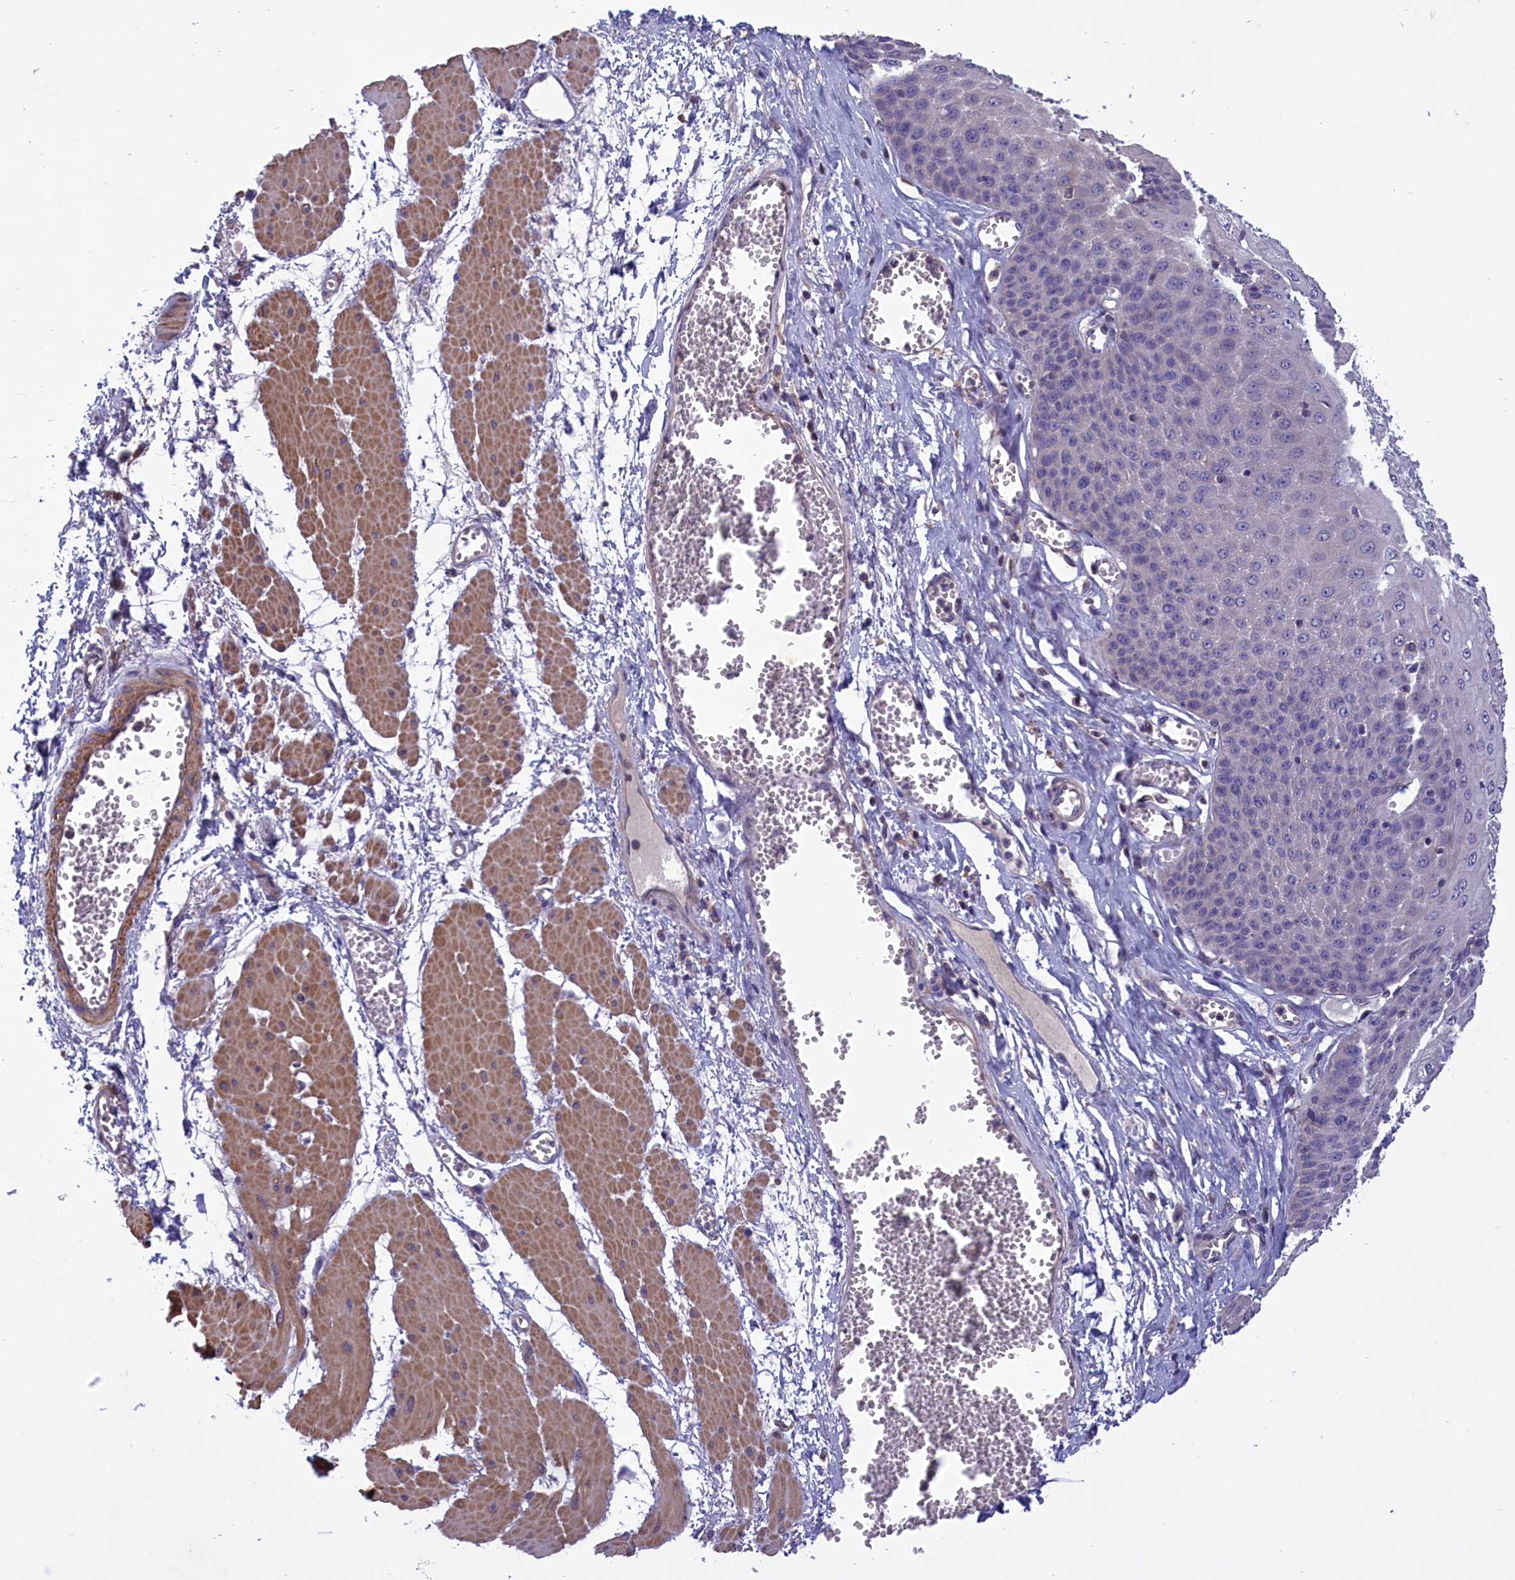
{"staining": {"intensity": "negative", "quantity": "none", "location": "none"}, "tissue": "esophagus", "cell_type": "Squamous epithelial cells", "image_type": "normal", "snomed": [{"axis": "morphology", "description": "Normal tissue, NOS"}, {"axis": "topography", "description": "Esophagus"}], "caption": "The image displays no significant positivity in squamous epithelial cells of esophagus.", "gene": "AMDHD2", "patient": {"sex": "male", "age": 60}}